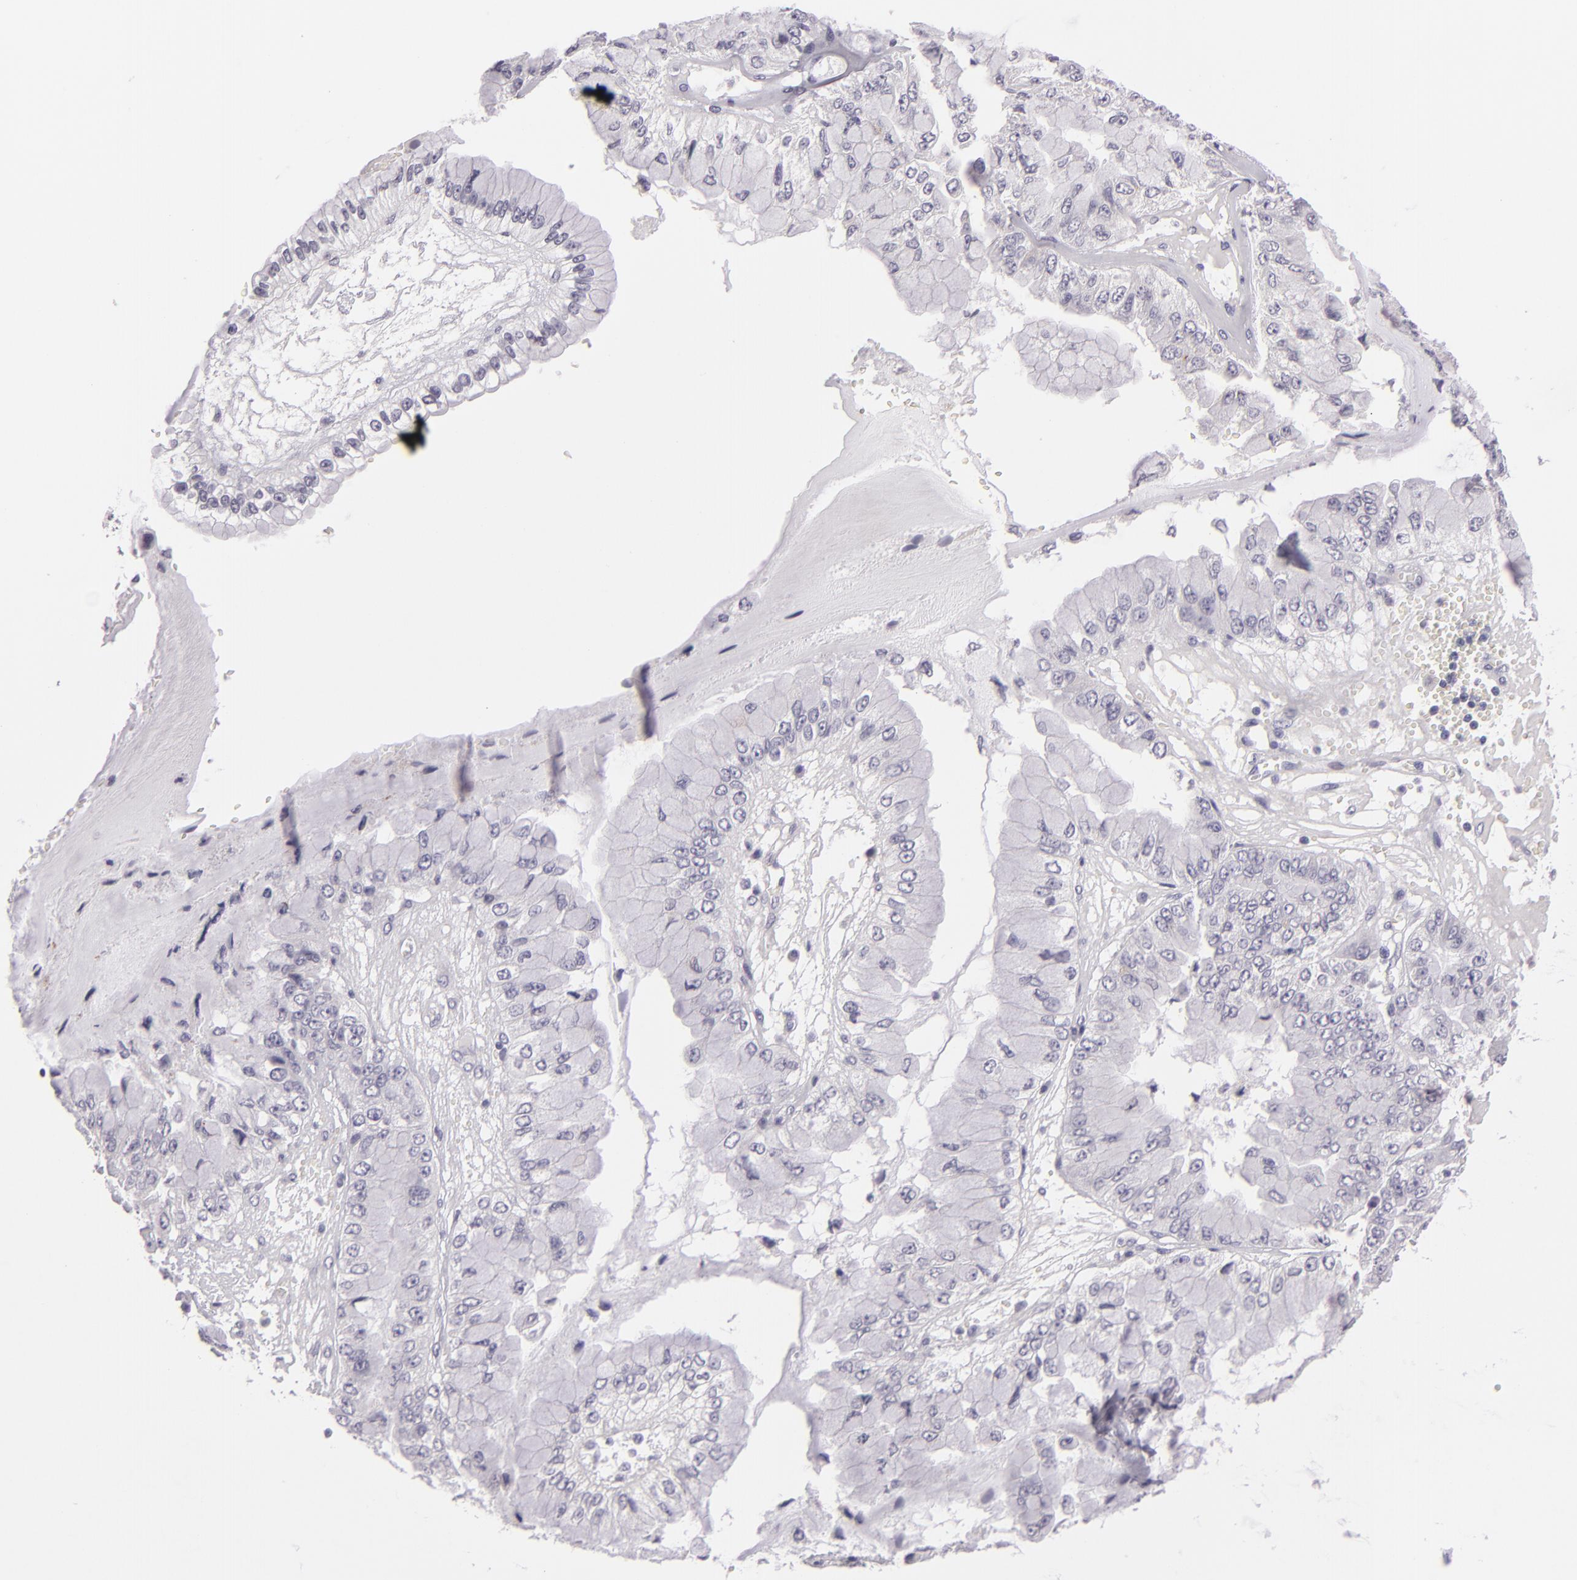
{"staining": {"intensity": "negative", "quantity": "none", "location": "none"}, "tissue": "liver cancer", "cell_type": "Tumor cells", "image_type": "cancer", "snomed": [{"axis": "morphology", "description": "Cholangiocarcinoma"}, {"axis": "topography", "description": "Liver"}], "caption": "The image displays no staining of tumor cells in liver cancer (cholangiocarcinoma).", "gene": "EGFL6", "patient": {"sex": "female", "age": 79}}